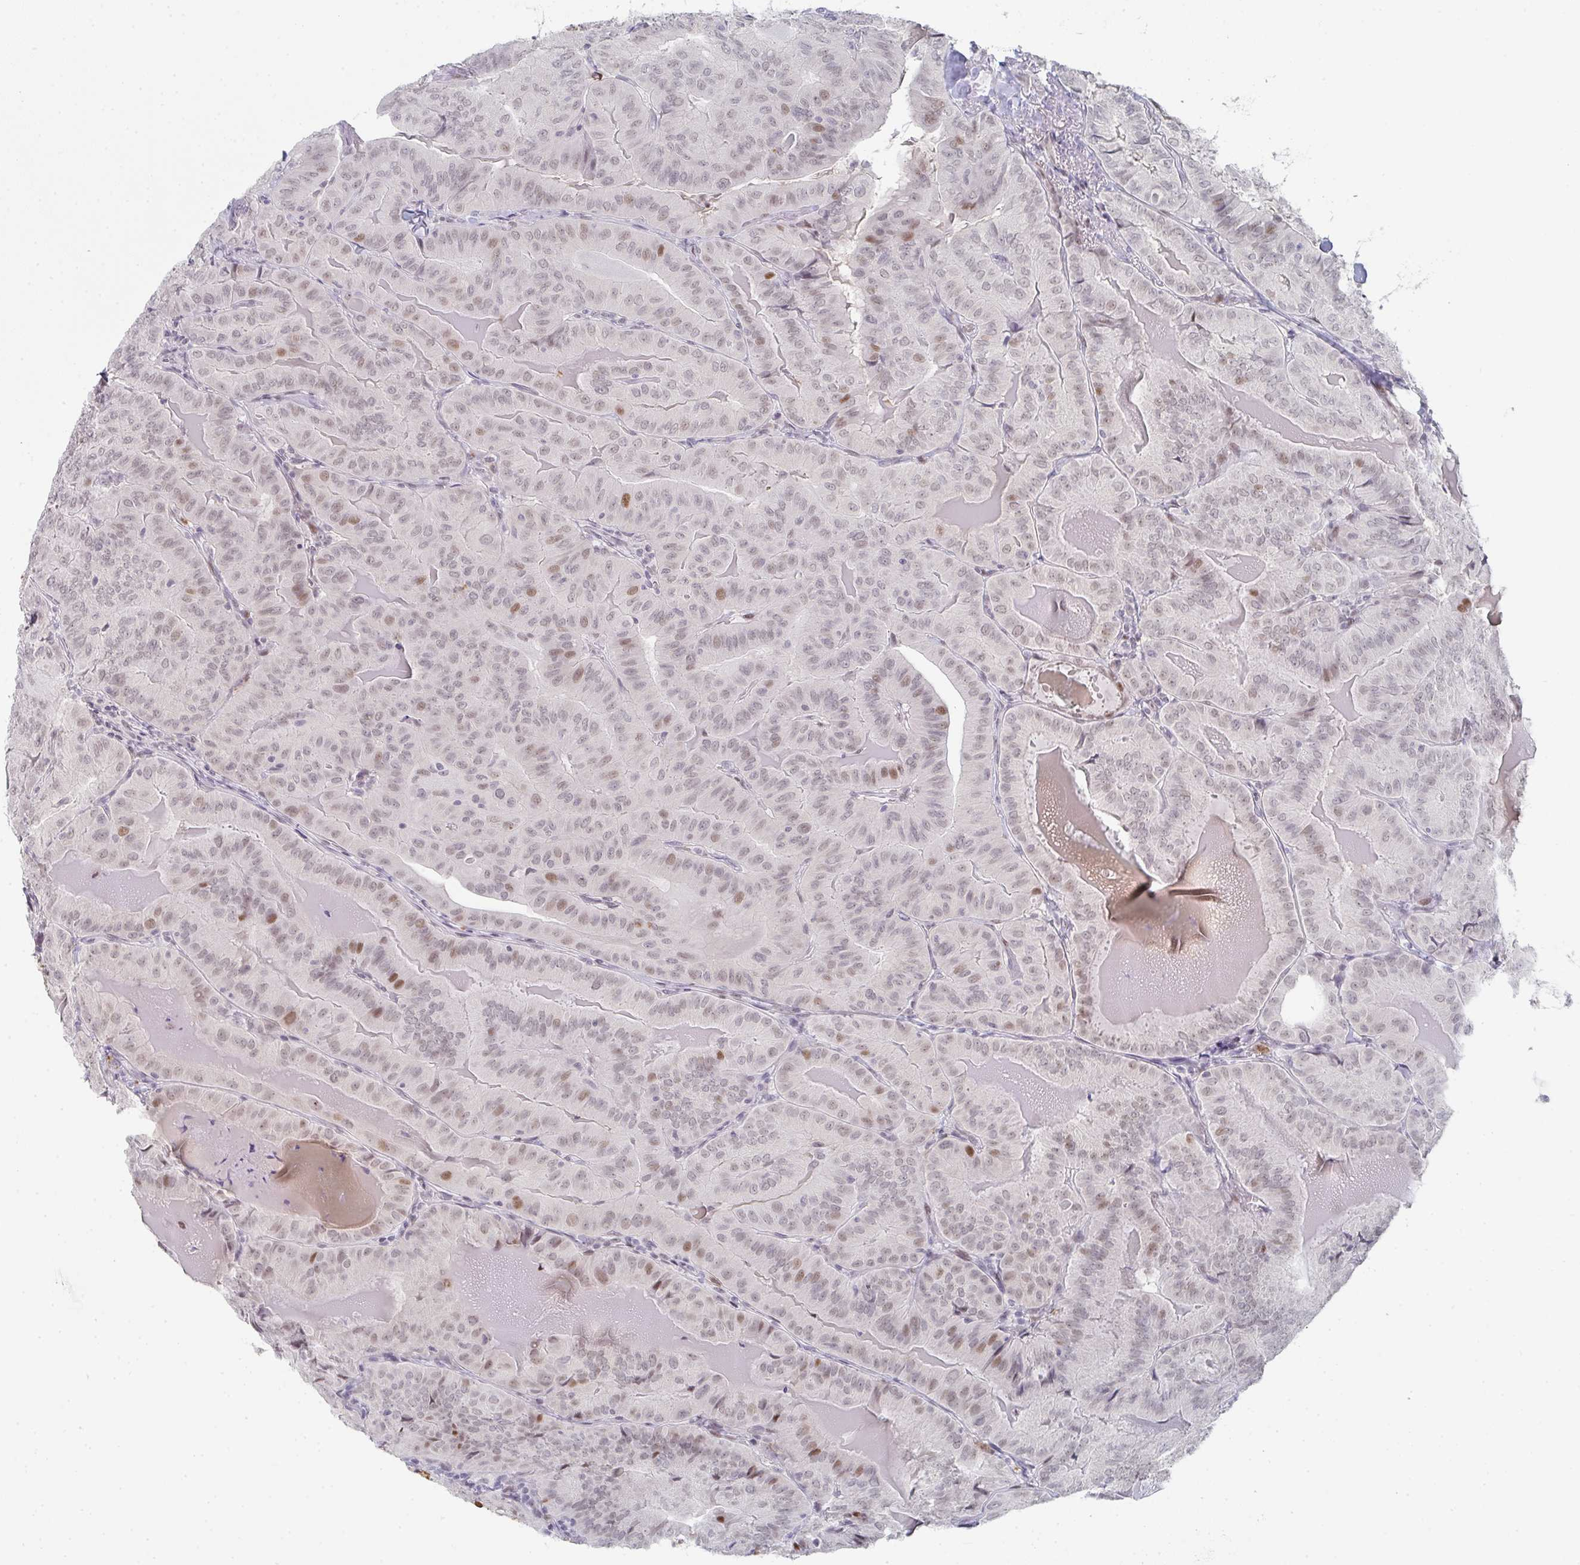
{"staining": {"intensity": "moderate", "quantity": "<25%", "location": "nuclear"}, "tissue": "thyroid cancer", "cell_type": "Tumor cells", "image_type": "cancer", "snomed": [{"axis": "morphology", "description": "Papillary adenocarcinoma, NOS"}, {"axis": "topography", "description": "Thyroid gland"}], "caption": "Thyroid cancer (papillary adenocarcinoma) tissue shows moderate nuclear expression in about <25% of tumor cells (DAB = brown stain, brightfield microscopy at high magnification).", "gene": "LIN54", "patient": {"sex": "female", "age": 68}}